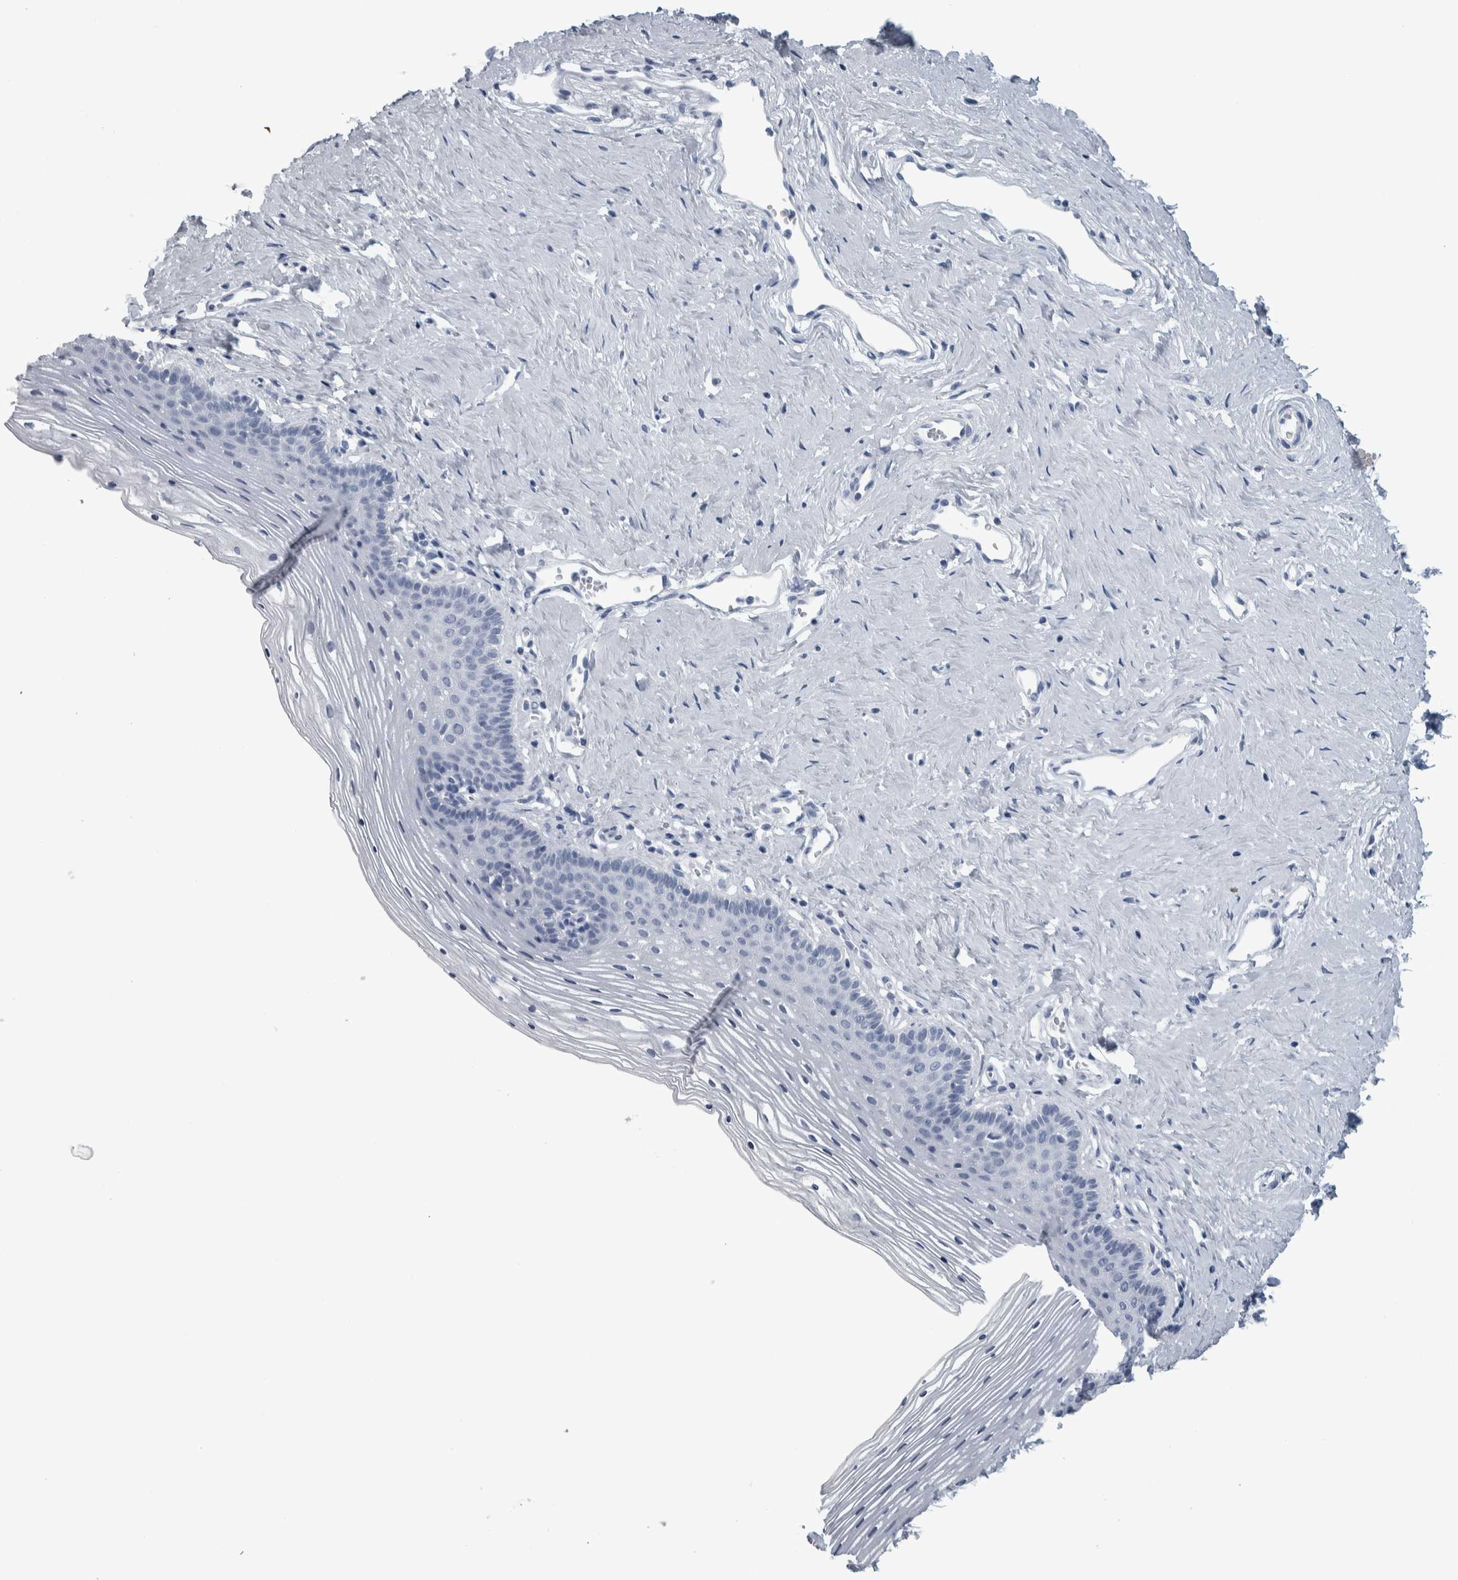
{"staining": {"intensity": "negative", "quantity": "none", "location": "none"}, "tissue": "vagina", "cell_type": "Squamous epithelial cells", "image_type": "normal", "snomed": [{"axis": "morphology", "description": "Normal tissue, NOS"}, {"axis": "topography", "description": "Vagina"}], "caption": "A high-resolution histopathology image shows immunohistochemistry (IHC) staining of benign vagina, which shows no significant expression in squamous epithelial cells. The staining was performed using DAB (3,3'-diaminobenzidine) to visualize the protein expression in brown, while the nuclei were stained in blue with hematoxylin (Magnification: 20x).", "gene": "CDH17", "patient": {"sex": "female", "age": 32}}